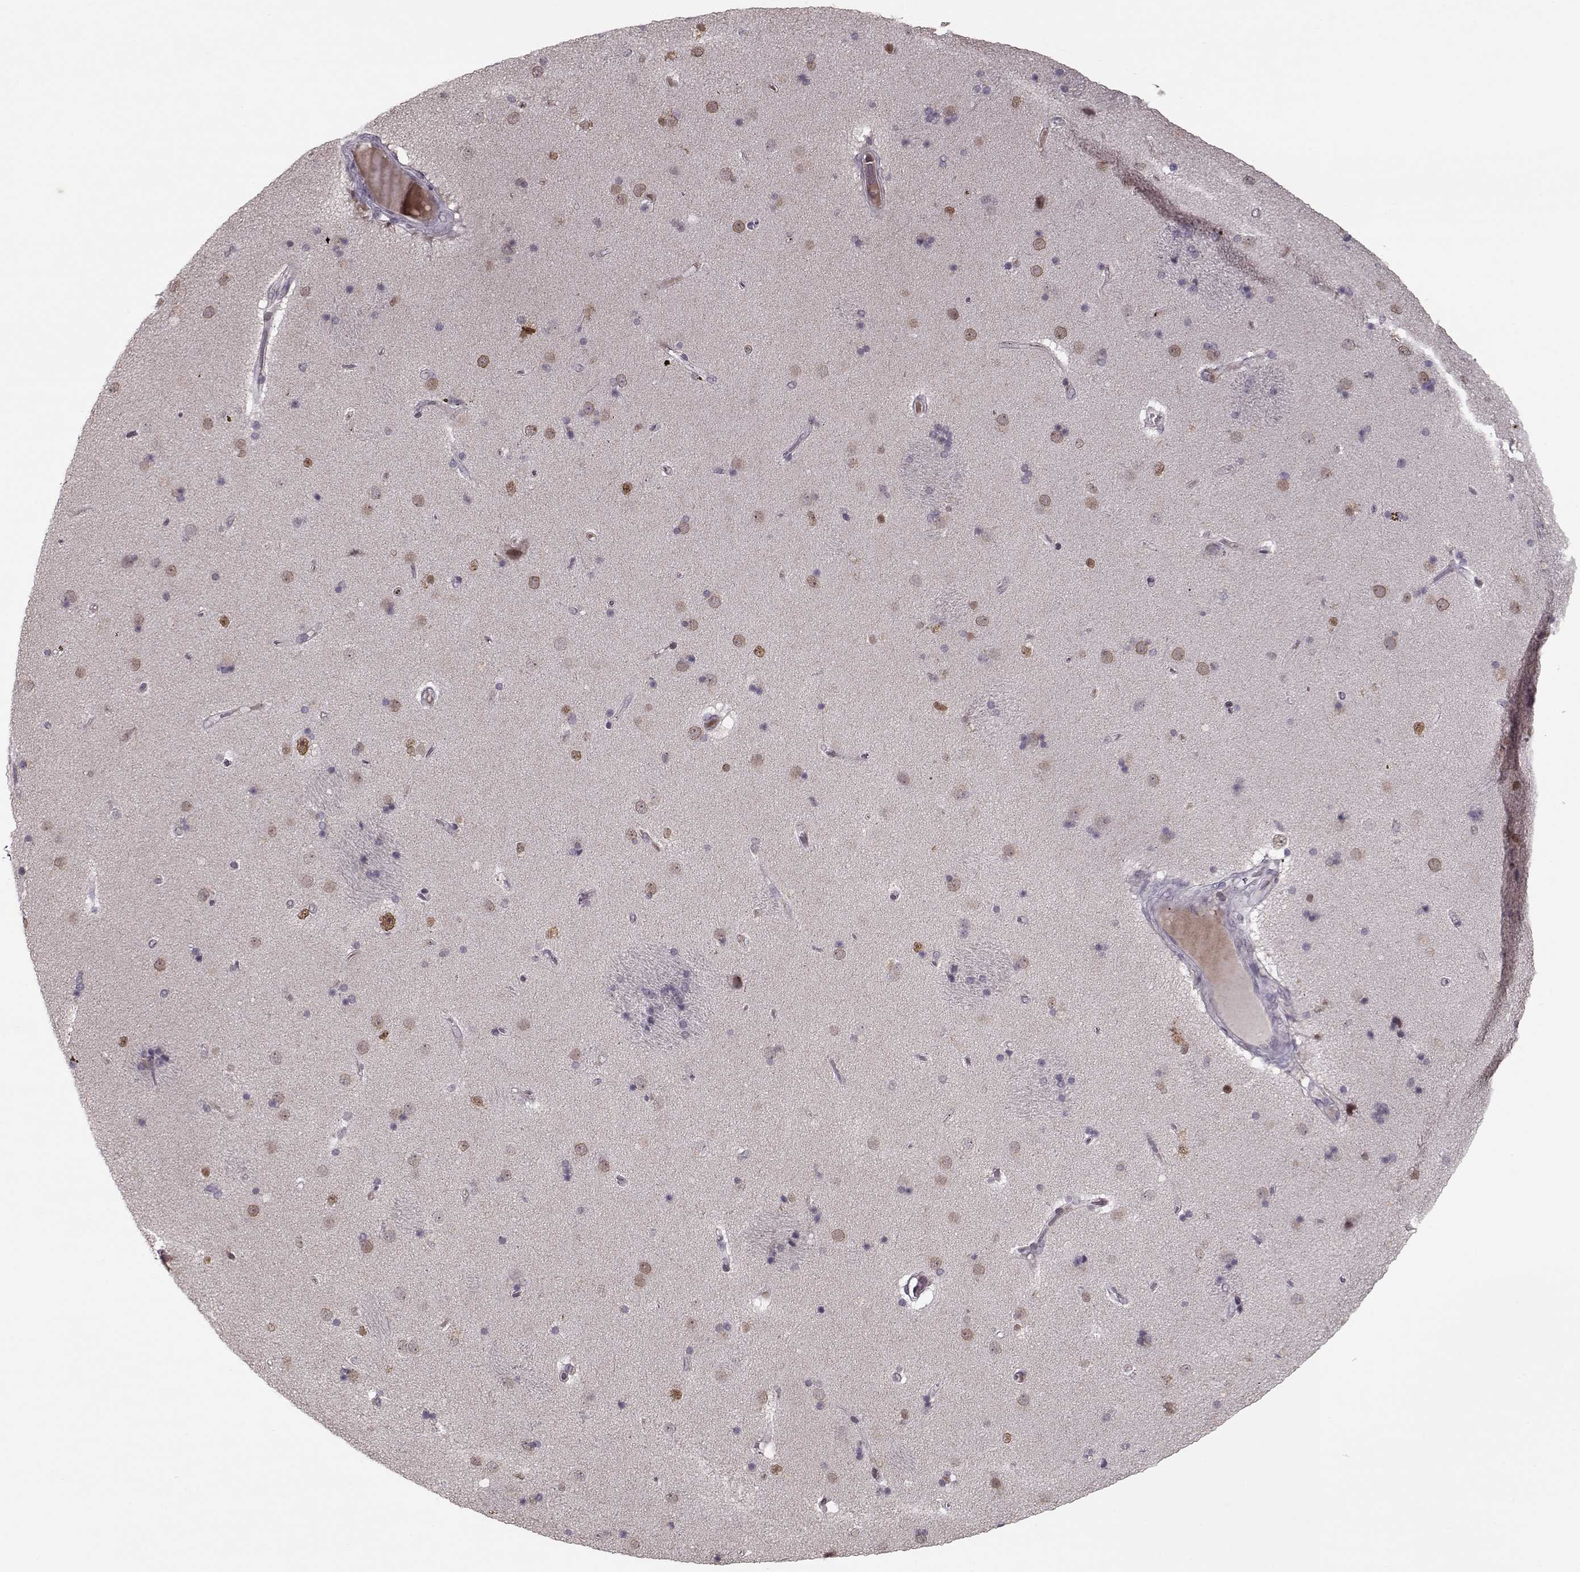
{"staining": {"intensity": "negative", "quantity": "none", "location": "none"}, "tissue": "caudate", "cell_type": "Glial cells", "image_type": "normal", "snomed": [{"axis": "morphology", "description": "Normal tissue, NOS"}, {"axis": "topography", "description": "Lateral ventricle wall"}], "caption": "Immunohistochemistry histopathology image of unremarkable caudate stained for a protein (brown), which demonstrates no expression in glial cells.", "gene": "DNAI3", "patient": {"sex": "male", "age": 54}}